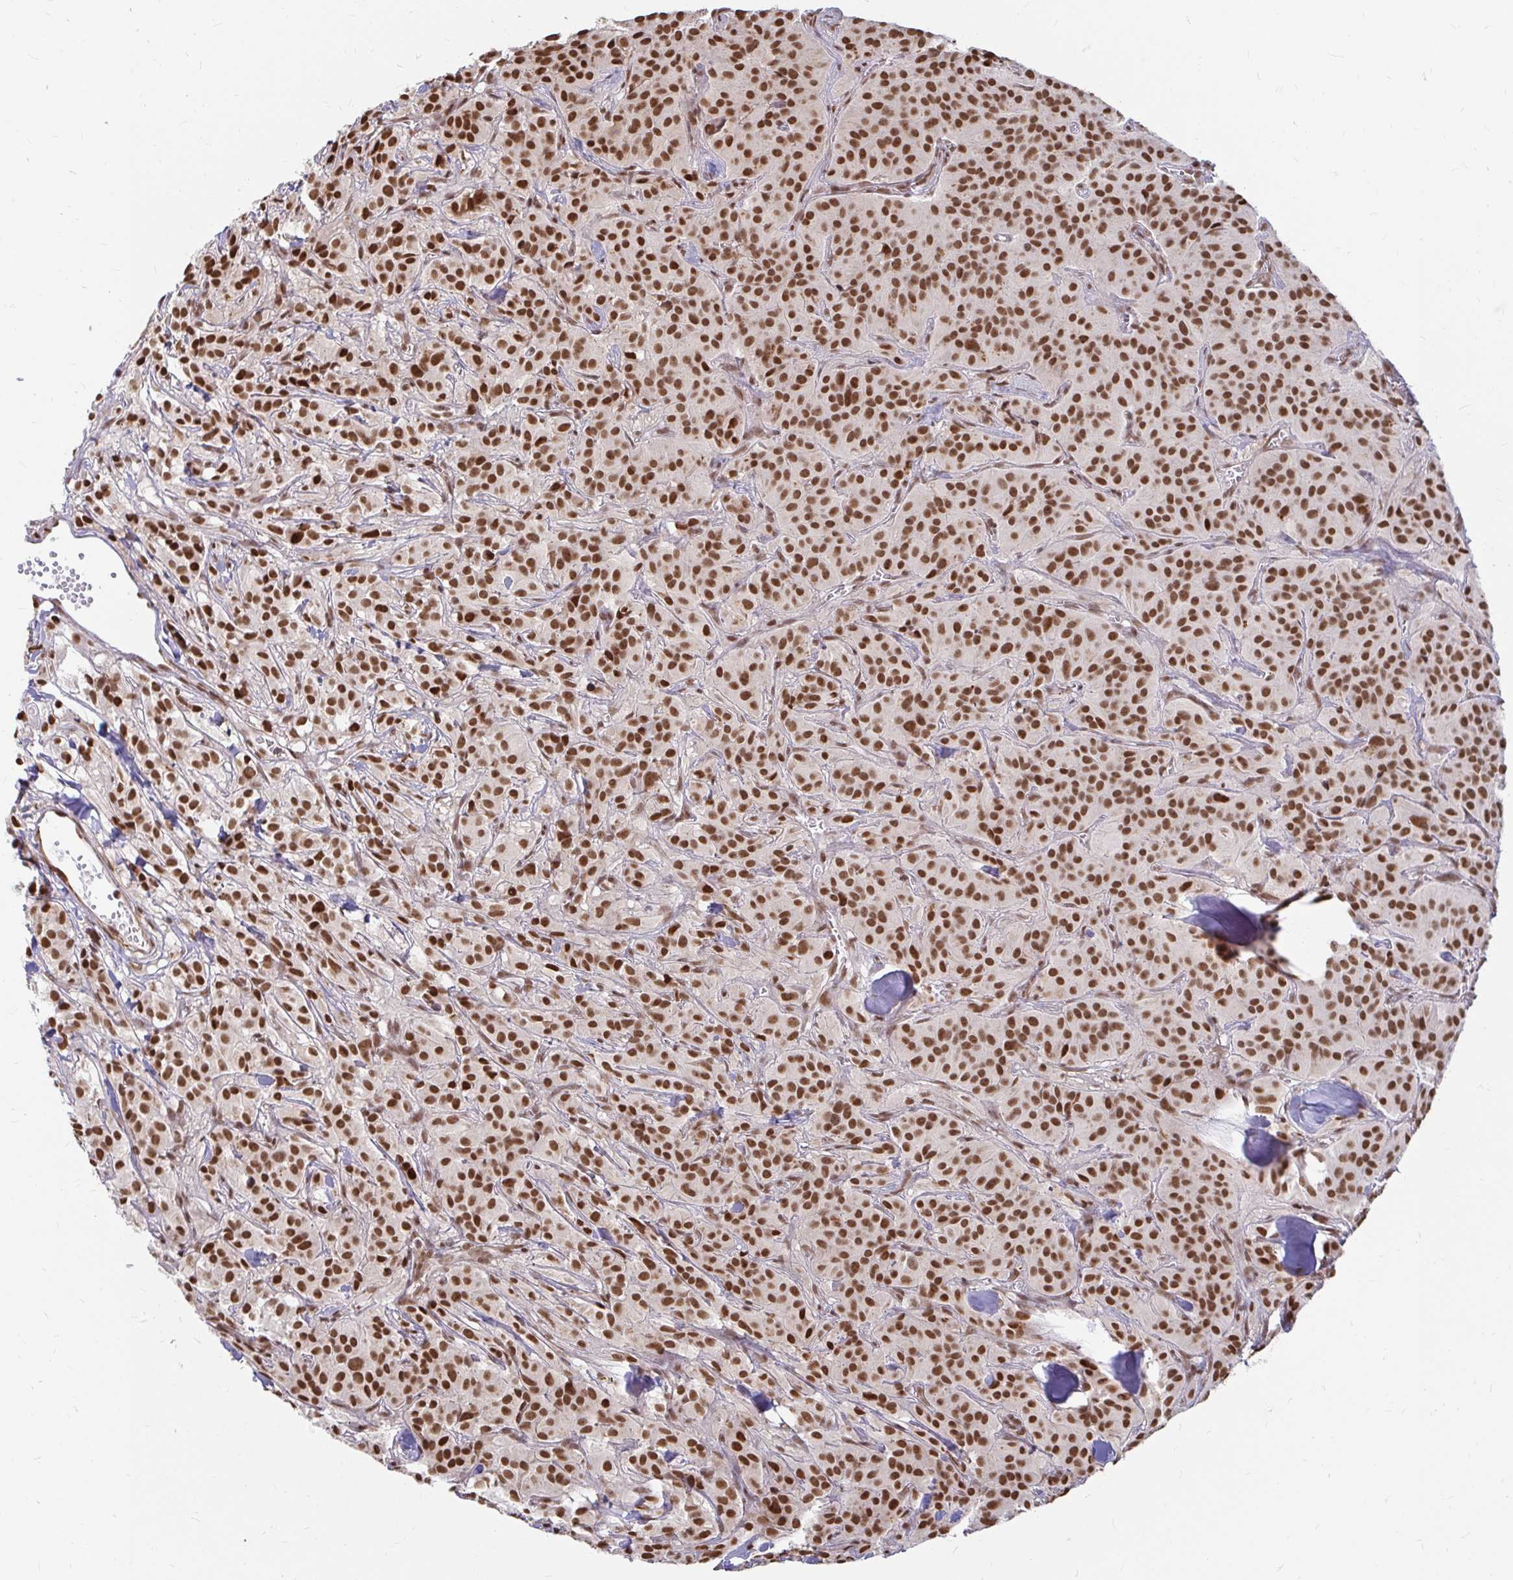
{"staining": {"intensity": "strong", "quantity": ">75%", "location": "nuclear"}, "tissue": "glioma", "cell_type": "Tumor cells", "image_type": "cancer", "snomed": [{"axis": "morphology", "description": "Glioma, malignant, Low grade"}, {"axis": "topography", "description": "Brain"}], "caption": "Immunohistochemistry of malignant low-grade glioma shows high levels of strong nuclear staining in about >75% of tumor cells.", "gene": "HNRNPU", "patient": {"sex": "male", "age": 42}}